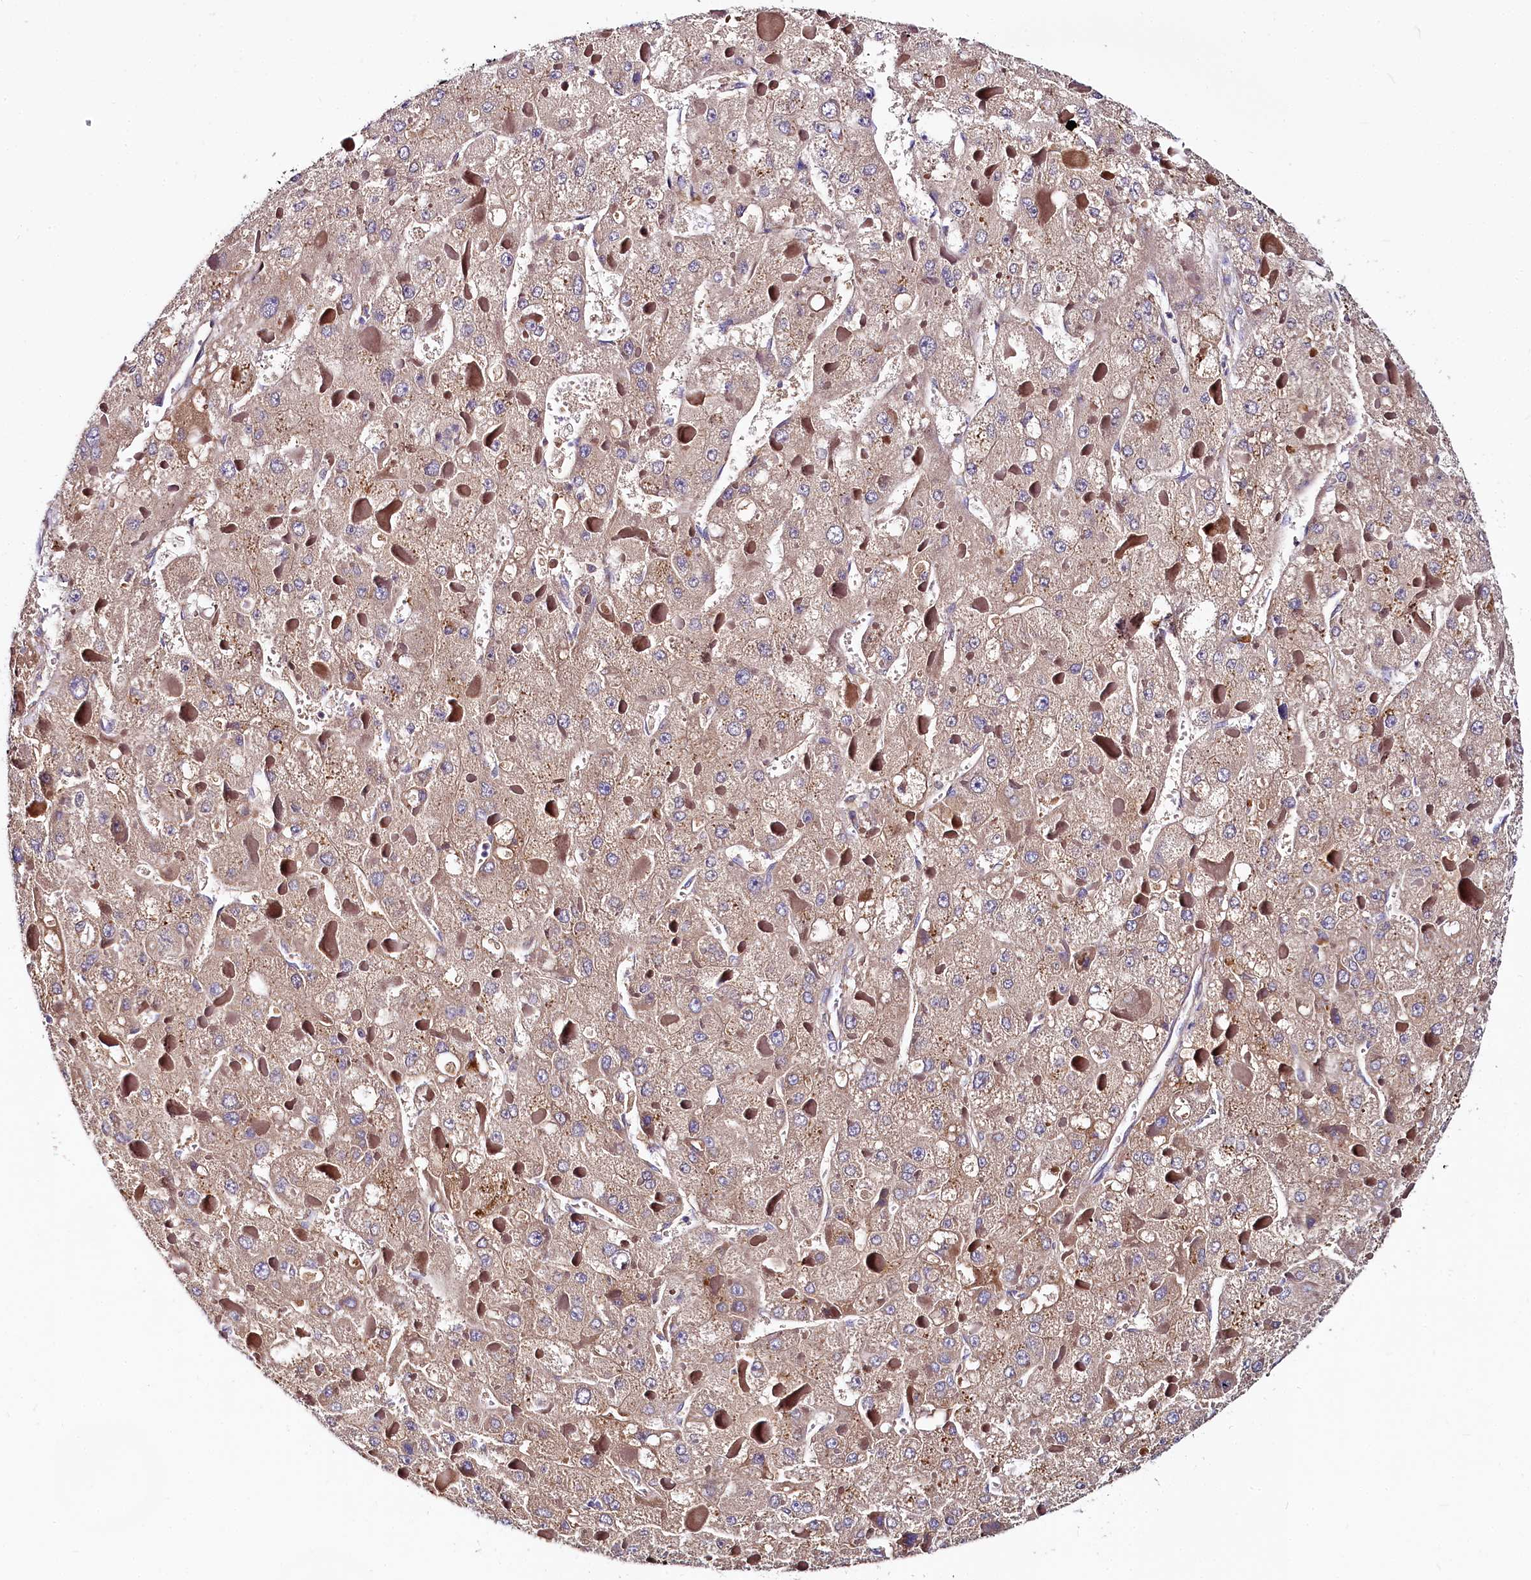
{"staining": {"intensity": "weak", "quantity": ">75%", "location": "cytoplasmic/membranous"}, "tissue": "liver cancer", "cell_type": "Tumor cells", "image_type": "cancer", "snomed": [{"axis": "morphology", "description": "Carcinoma, Hepatocellular, NOS"}, {"axis": "topography", "description": "Liver"}], "caption": "Tumor cells exhibit weak cytoplasmic/membranous expression in about >75% of cells in liver cancer.", "gene": "QARS1", "patient": {"sex": "female", "age": 73}}